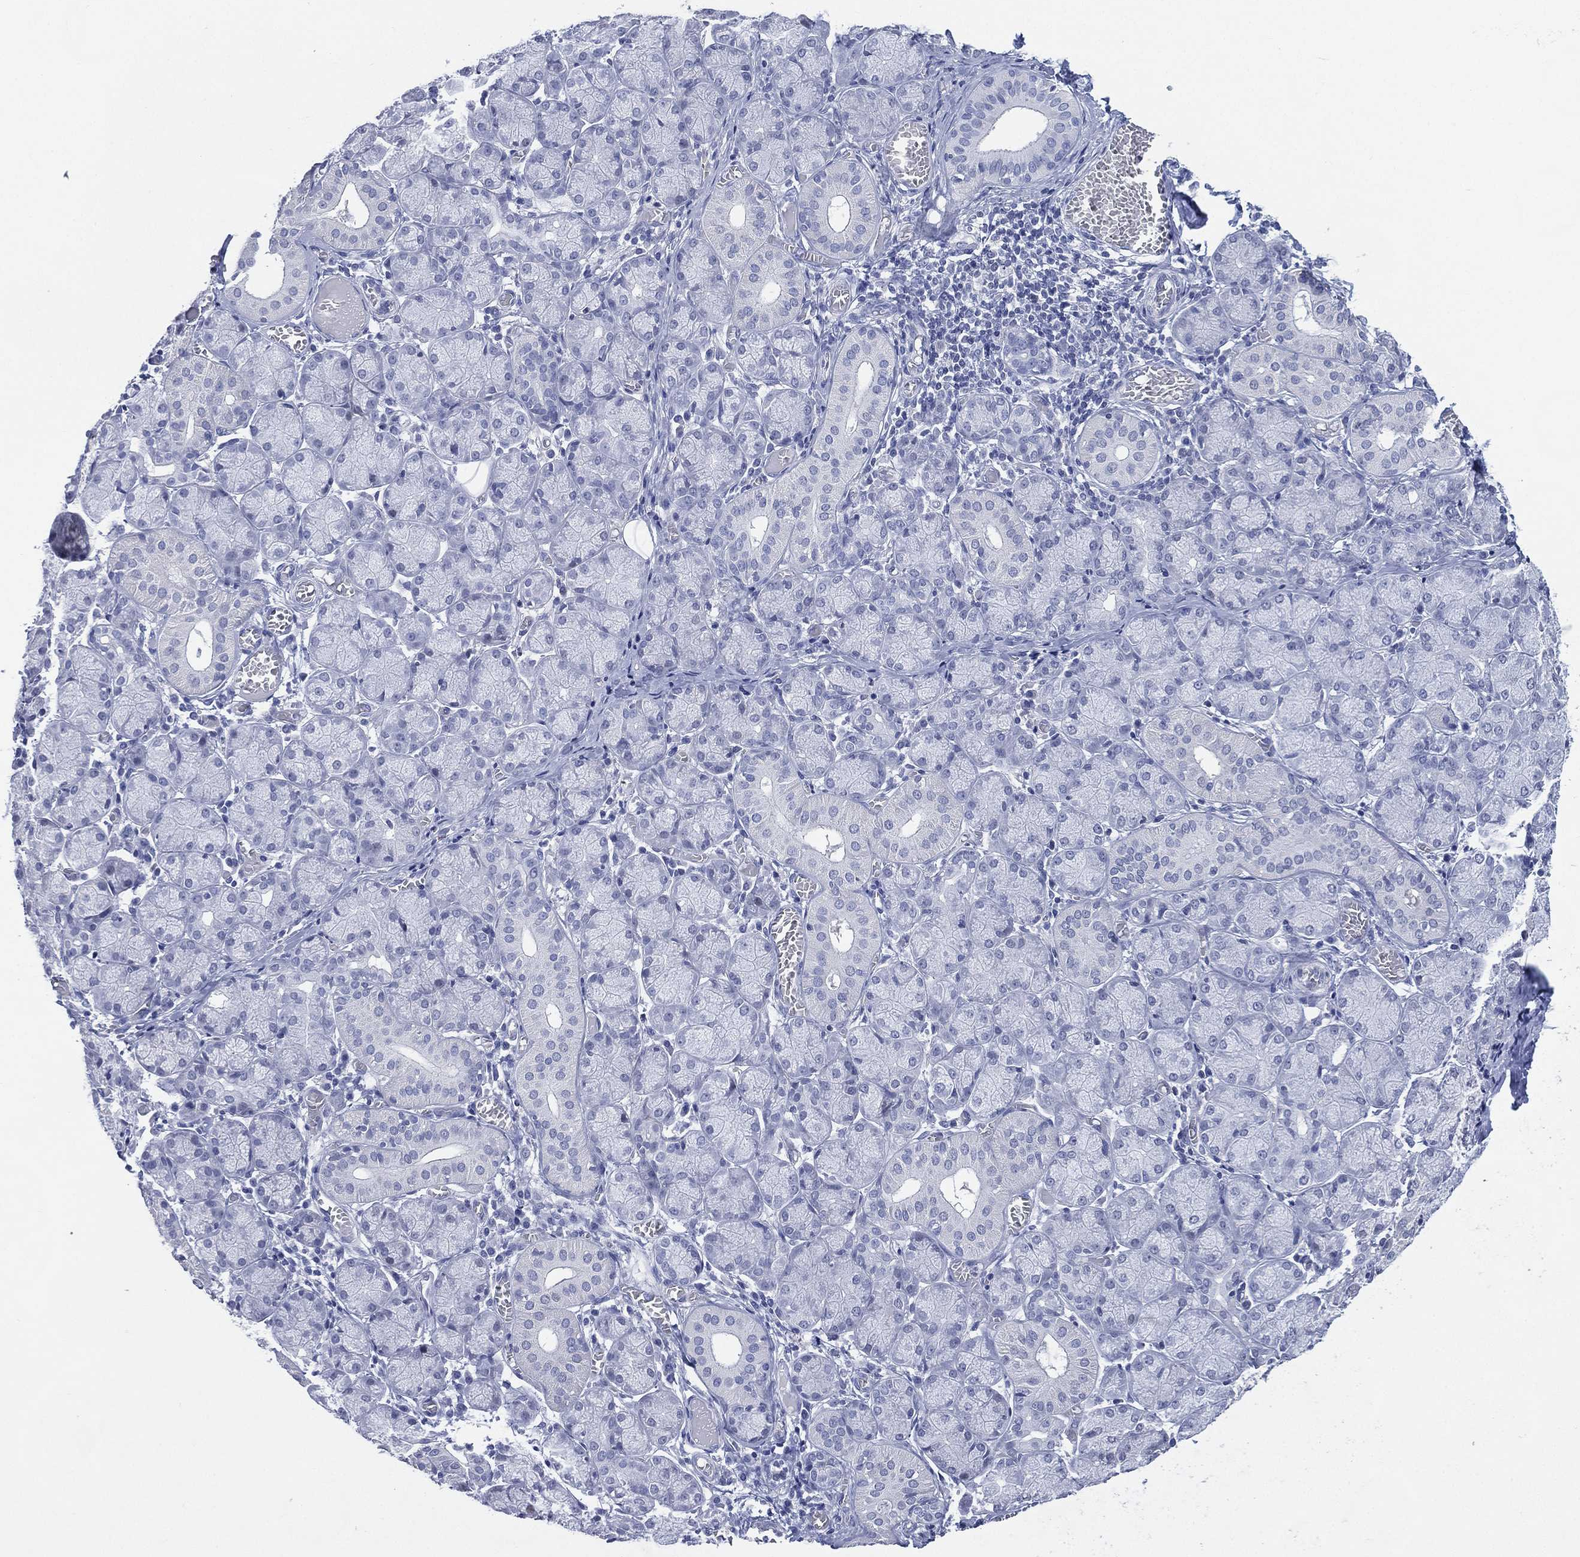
{"staining": {"intensity": "negative", "quantity": "none", "location": "none"}, "tissue": "salivary gland", "cell_type": "Glandular cells", "image_type": "normal", "snomed": [{"axis": "morphology", "description": "Normal tissue, NOS"}, {"axis": "topography", "description": "Salivary gland"}, {"axis": "topography", "description": "Peripheral nerve tissue"}], "caption": "Immunohistochemical staining of normal human salivary gland reveals no significant expression in glandular cells. (DAB (3,3'-diaminobenzidine) immunohistochemistry (IHC) with hematoxylin counter stain).", "gene": "TMEM247", "patient": {"sex": "female", "age": 24}}